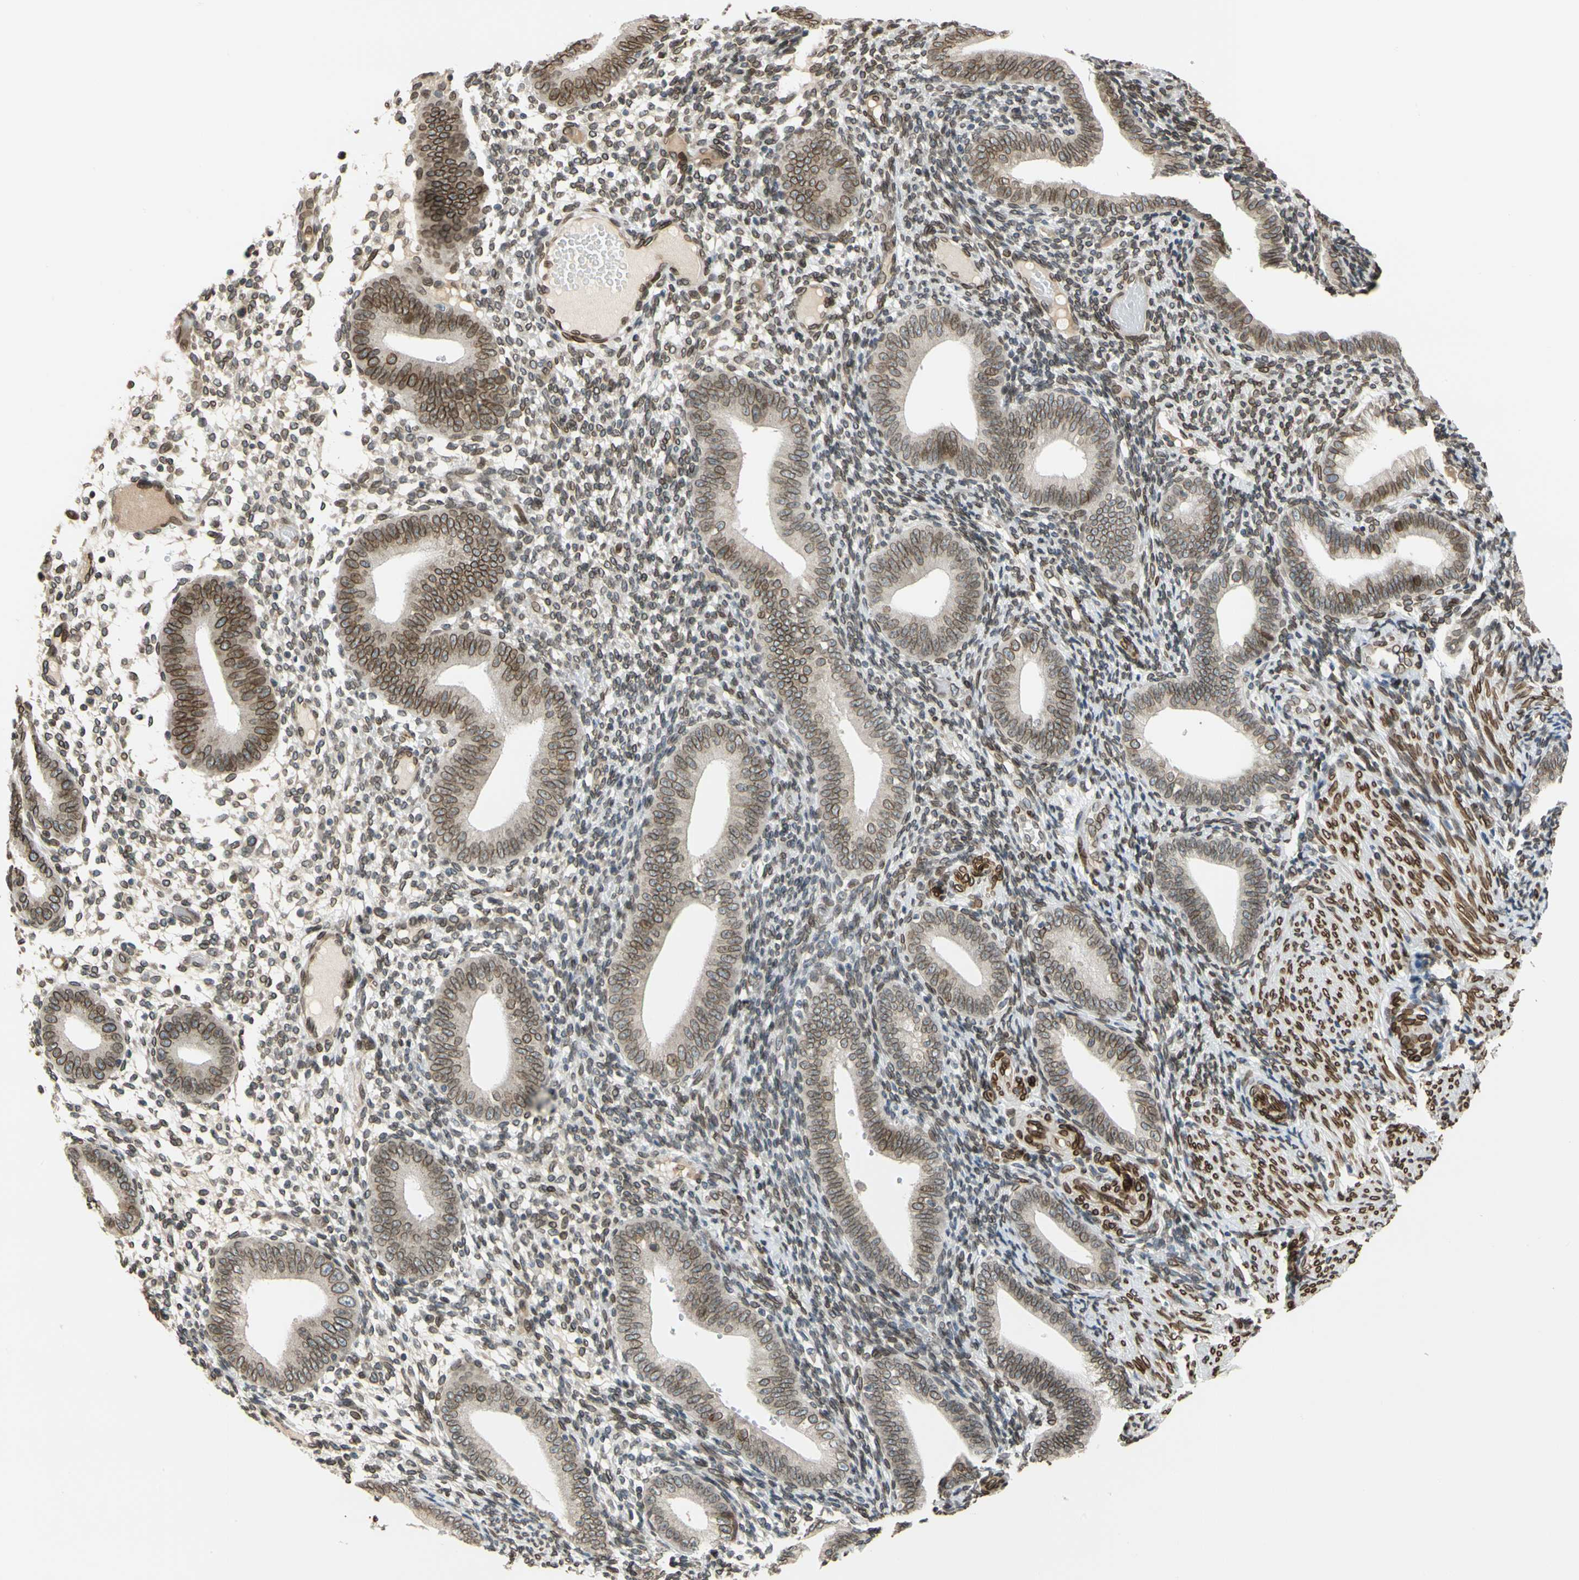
{"staining": {"intensity": "moderate", "quantity": ">75%", "location": "cytoplasmic/membranous,nuclear"}, "tissue": "endometrium", "cell_type": "Cells in endometrial stroma", "image_type": "normal", "snomed": [{"axis": "morphology", "description": "Normal tissue, NOS"}, {"axis": "topography", "description": "Endometrium"}], "caption": "This photomicrograph displays normal endometrium stained with immunohistochemistry to label a protein in brown. The cytoplasmic/membranous,nuclear of cells in endometrial stroma show moderate positivity for the protein. Nuclei are counter-stained blue.", "gene": "SUN1", "patient": {"sex": "female", "age": 42}}